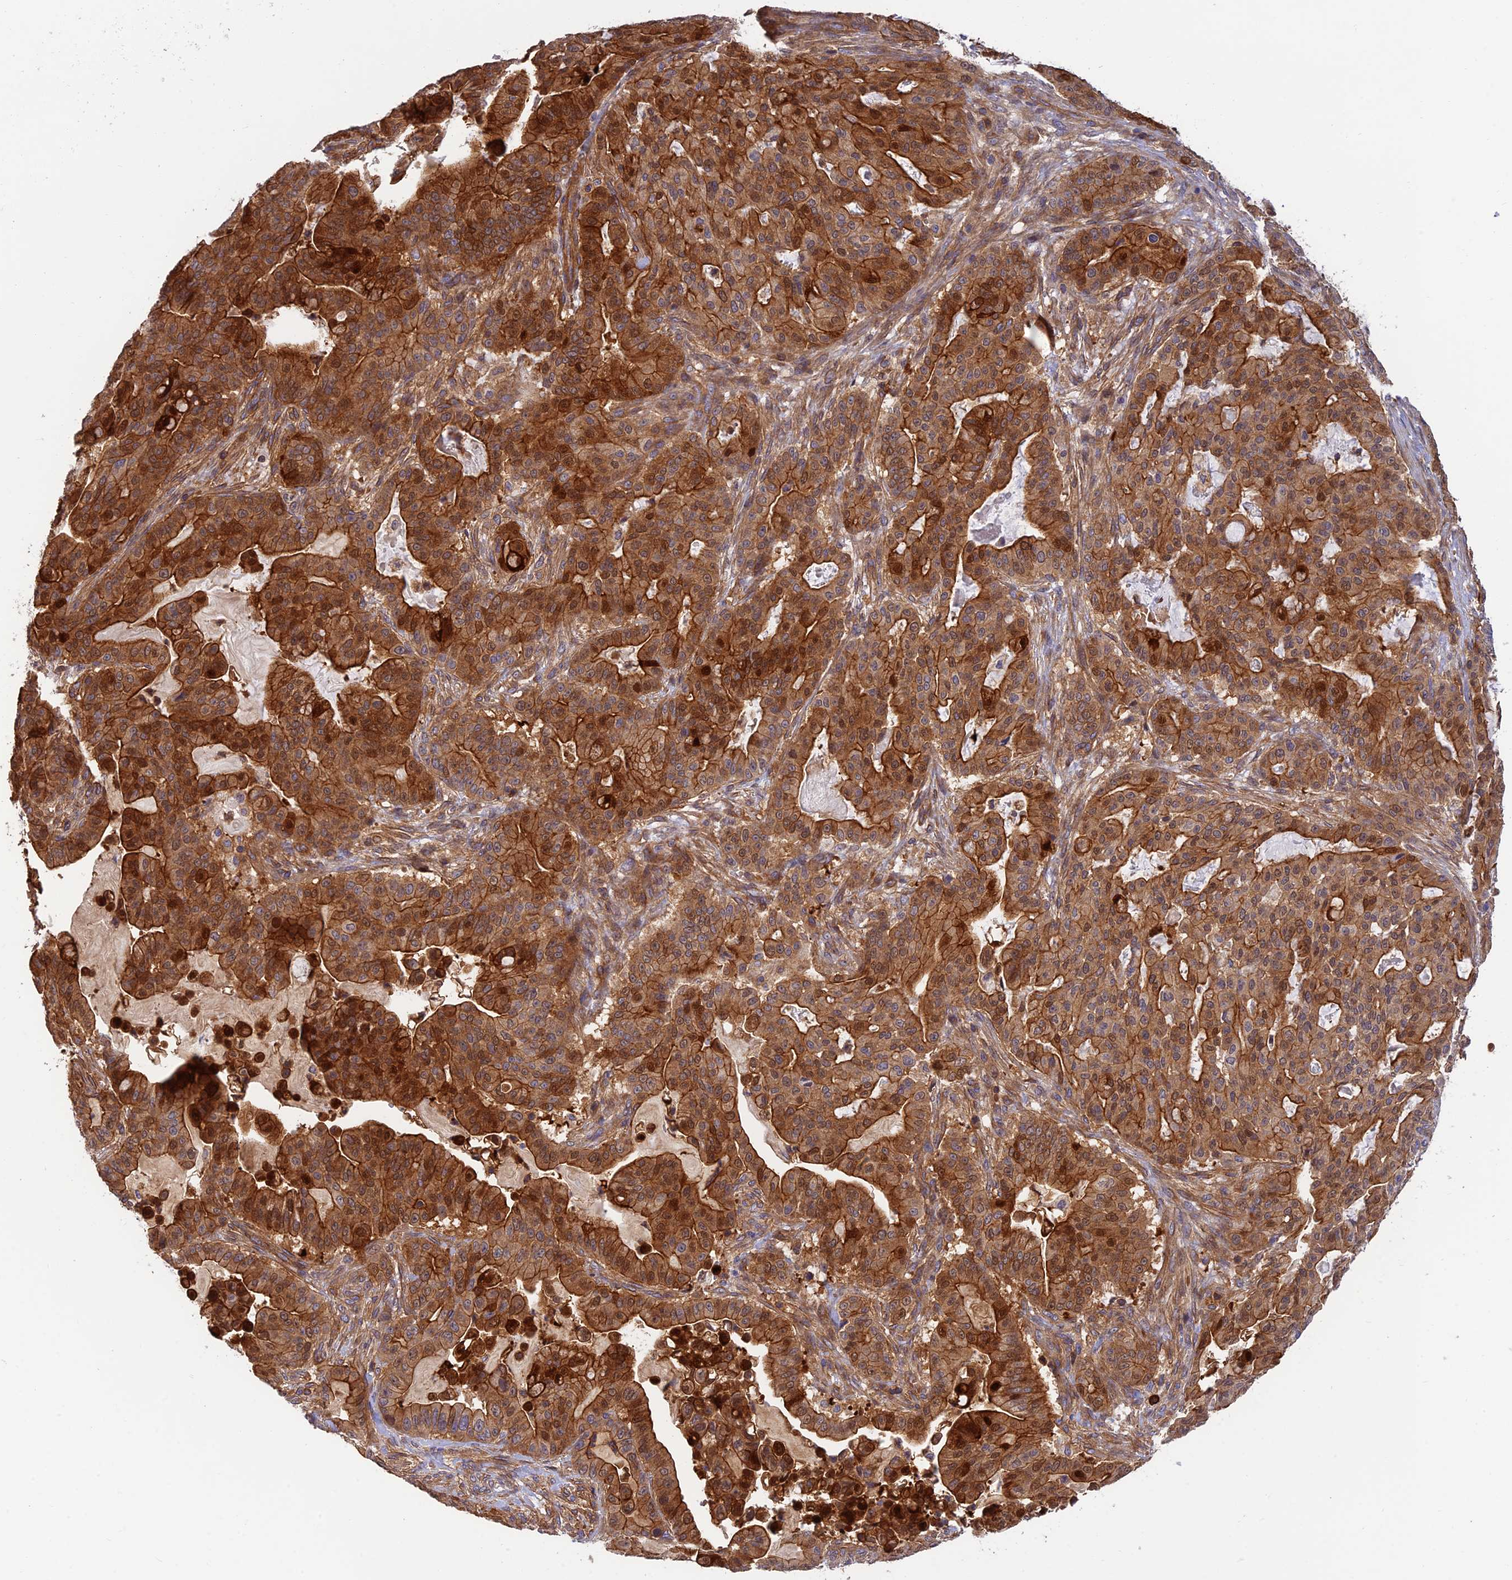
{"staining": {"intensity": "strong", "quantity": ">75%", "location": "cytoplasmic/membranous,nuclear"}, "tissue": "pancreatic cancer", "cell_type": "Tumor cells", "image_type": "cancer", "snomed": [{"axis": "morphology", "description": "Adenocarcinoma, NOS"}, {"axis": "topography", "description": "Pancreas"}], "caption": "This image demonstrates immunohistochemistry (IHC) staining of human adenocarcinoma (pancreatic), with high strong cytoplasmic/membranous and nuclear expression in approximately >75% of tumor cells.", "gene": "PPP1R12C", "patient": {"sex": "male", "age": 63}}